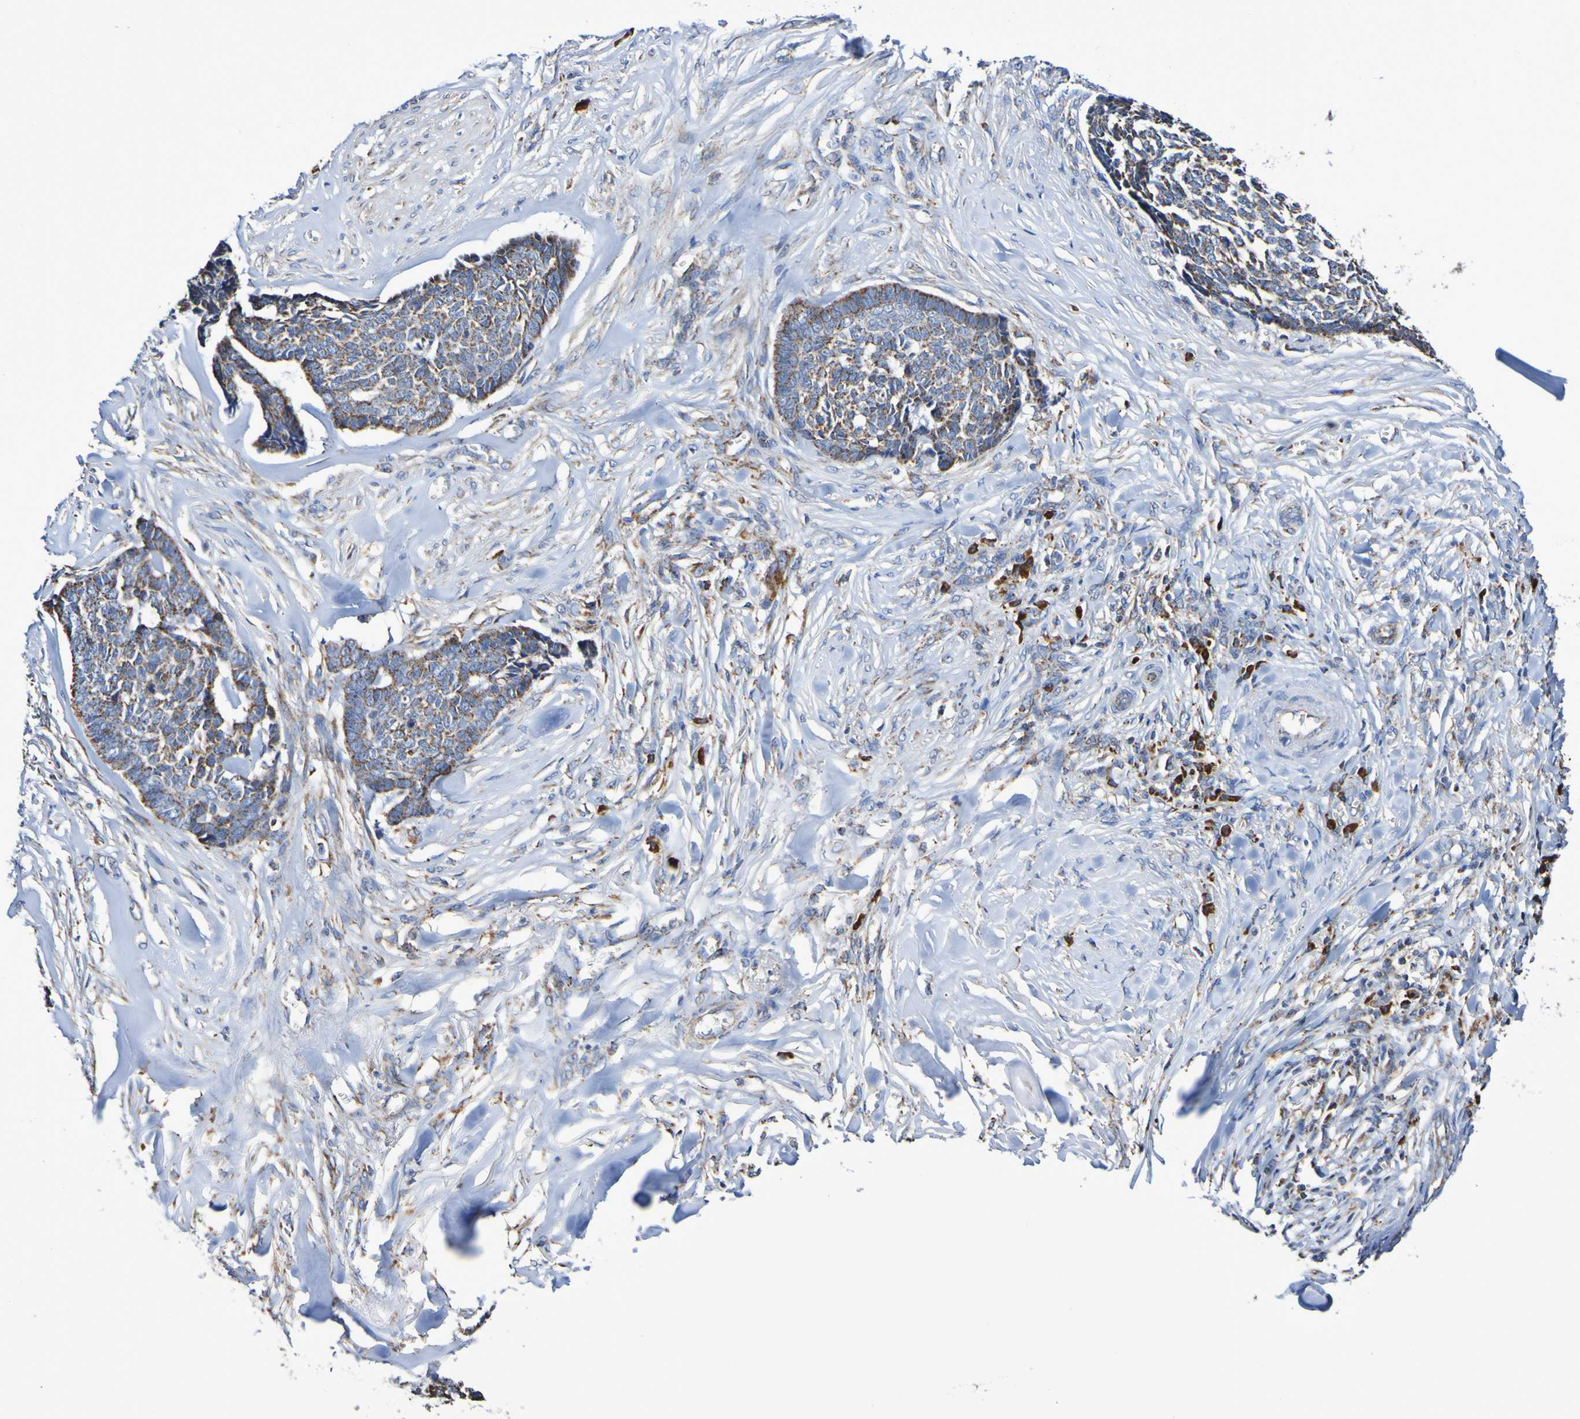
{"staining": {"intensity": "moderate", "quantity": ">75%", "location": "cytoplasmic/membranous"}, "tissue": "skin cancer", "cell_type": "Tumor cells", "image_type": "cancer", "snomed": [{"axis": "morphology", "description": "Basal cell carcinoma"}, {"axis": "topography", "description": "Skin"}], "caption": "Skin basal cell carcinoma stained with a brown dye demonstrates moderate cytoplasmic/membranous positive expression in about >75% of tumor cells.", "gene": "IL18R1", "patient": {"sex": "male", "age": 84}}